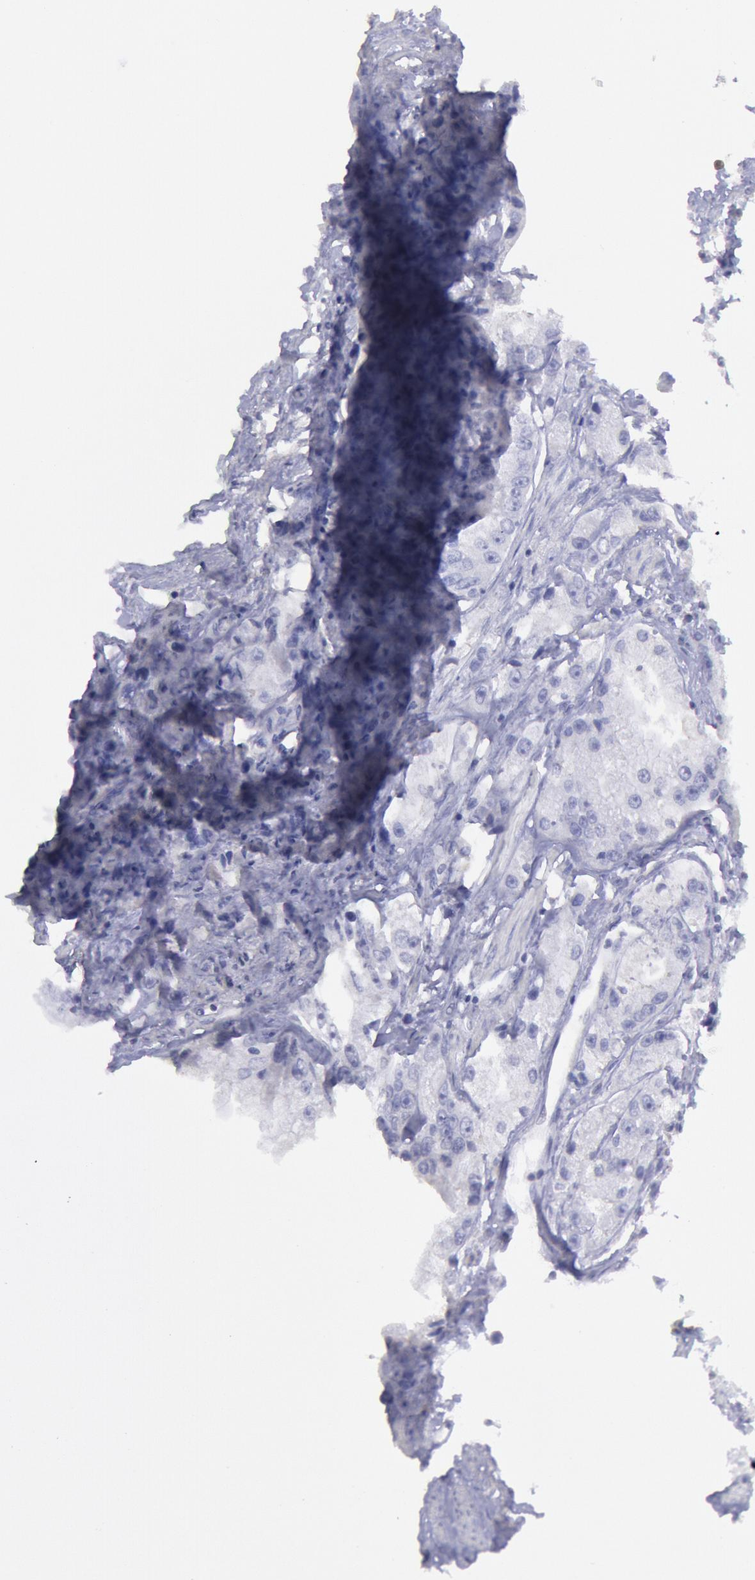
{"staining": {"intensity": "negative", "quantity": "none", "location": "none"}, "tissue": "prostate cancer", "cell_type": "Tumor cells", "image_type": "cancer", "snomed": [{"axis": "morphology", "description": "Adenocarcinoma, Medium grade"}, {"axis": "topography", "description": "Prostate"}], "caption": "This is an immunohistochemistry micrograph of prostate cancer. There is no expression in tumor cells.", "gene": "MYH7", "patient": {"sex": "male", "age": 72}}